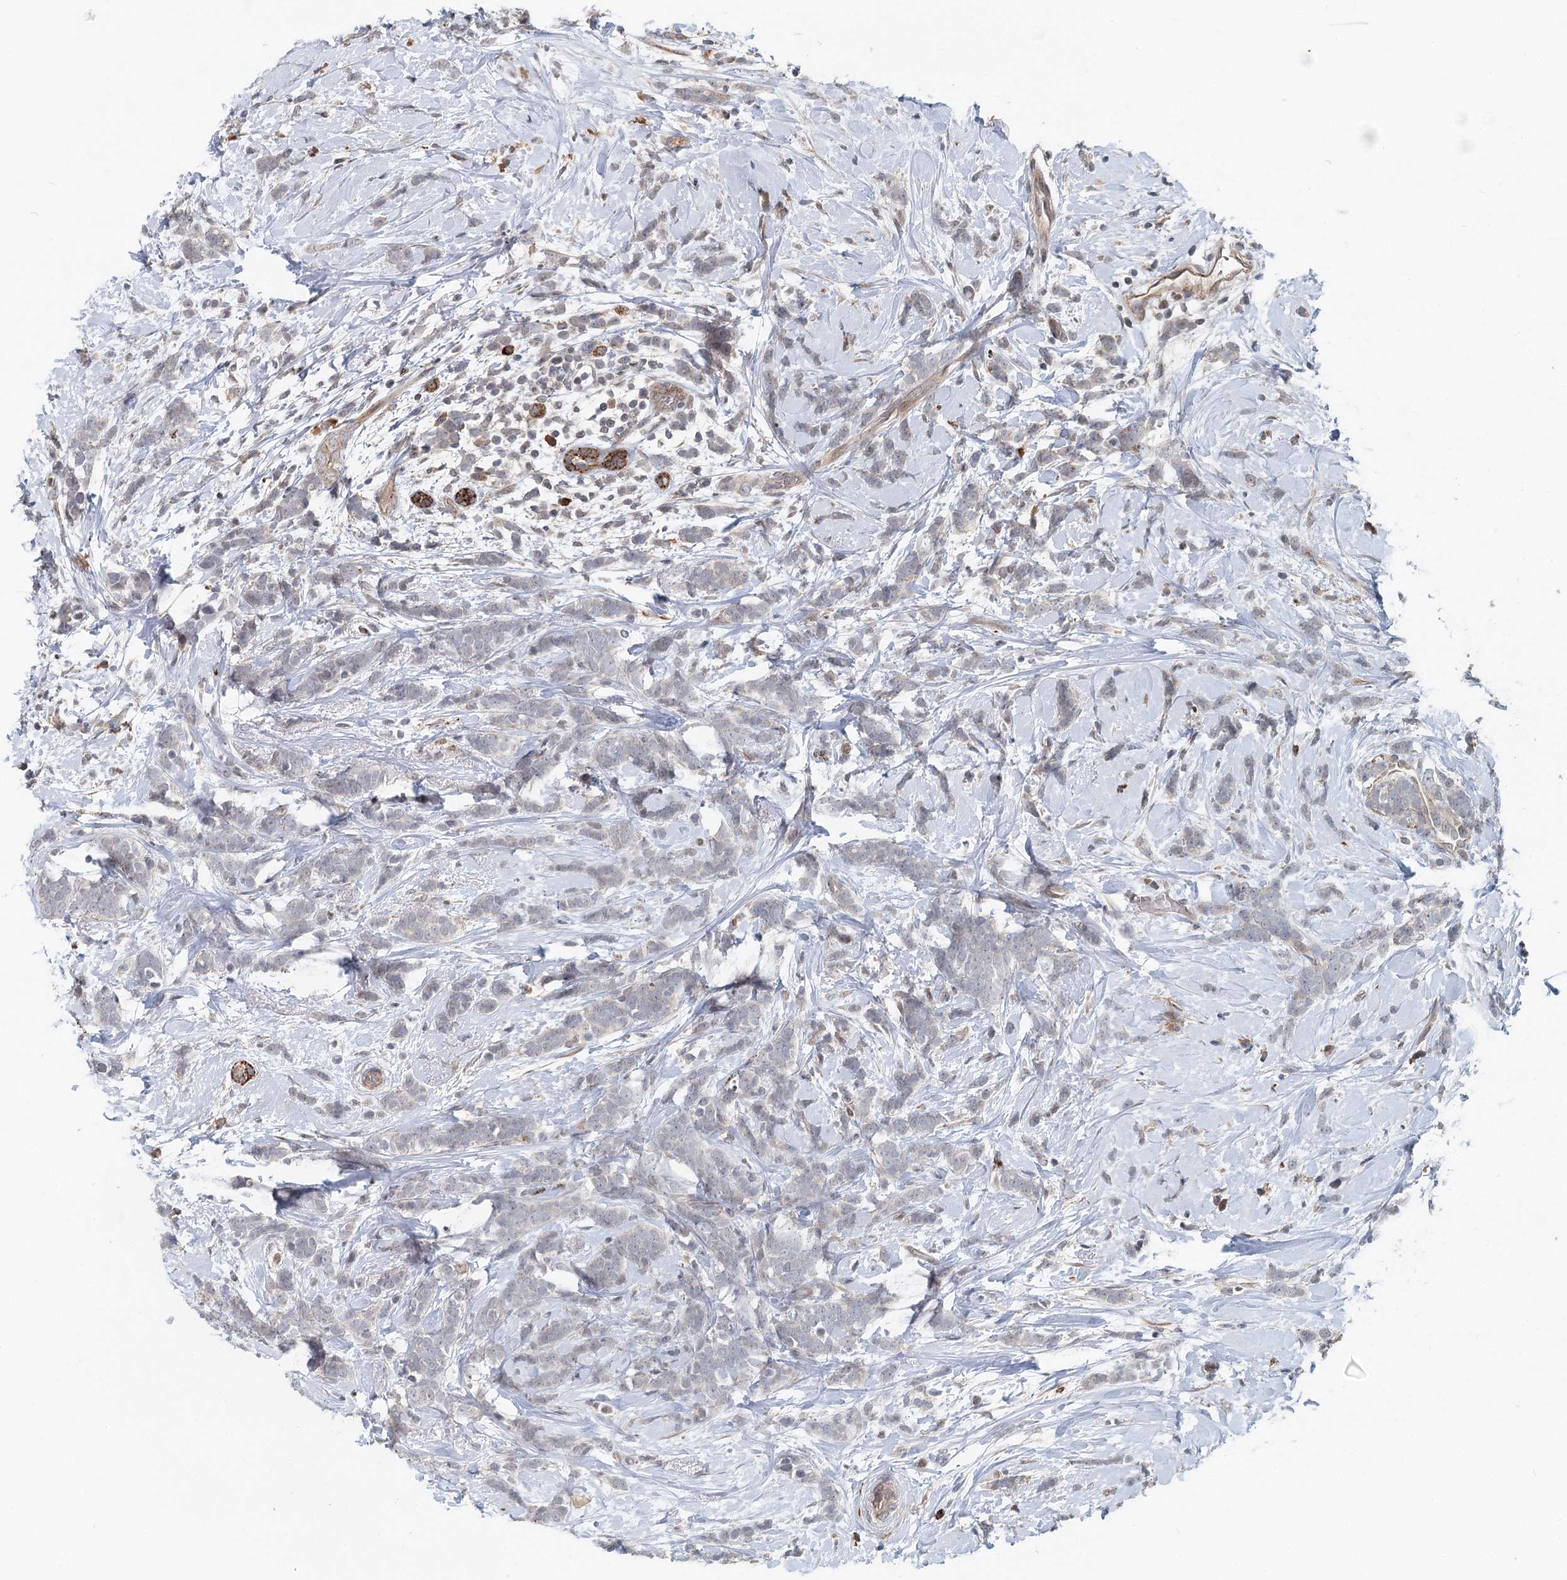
{"staining": {"intensity": "negative", "quantity": "none", "location": "none"}, "tissue": "breast cancer", "cell_type": "Tumor cells", "image_type": "cancer", "snomed": [{"axis": "morphology", "description": "Lobular carcinoma"}, {"axis": "topography", "description": "Breast"}], "caption": "Immunohistochemistry (IHC) of breast cancer shows no positivity in tumor cells.", "gene": "RNF111", "patient": {"sex": "female", "age": 58}}